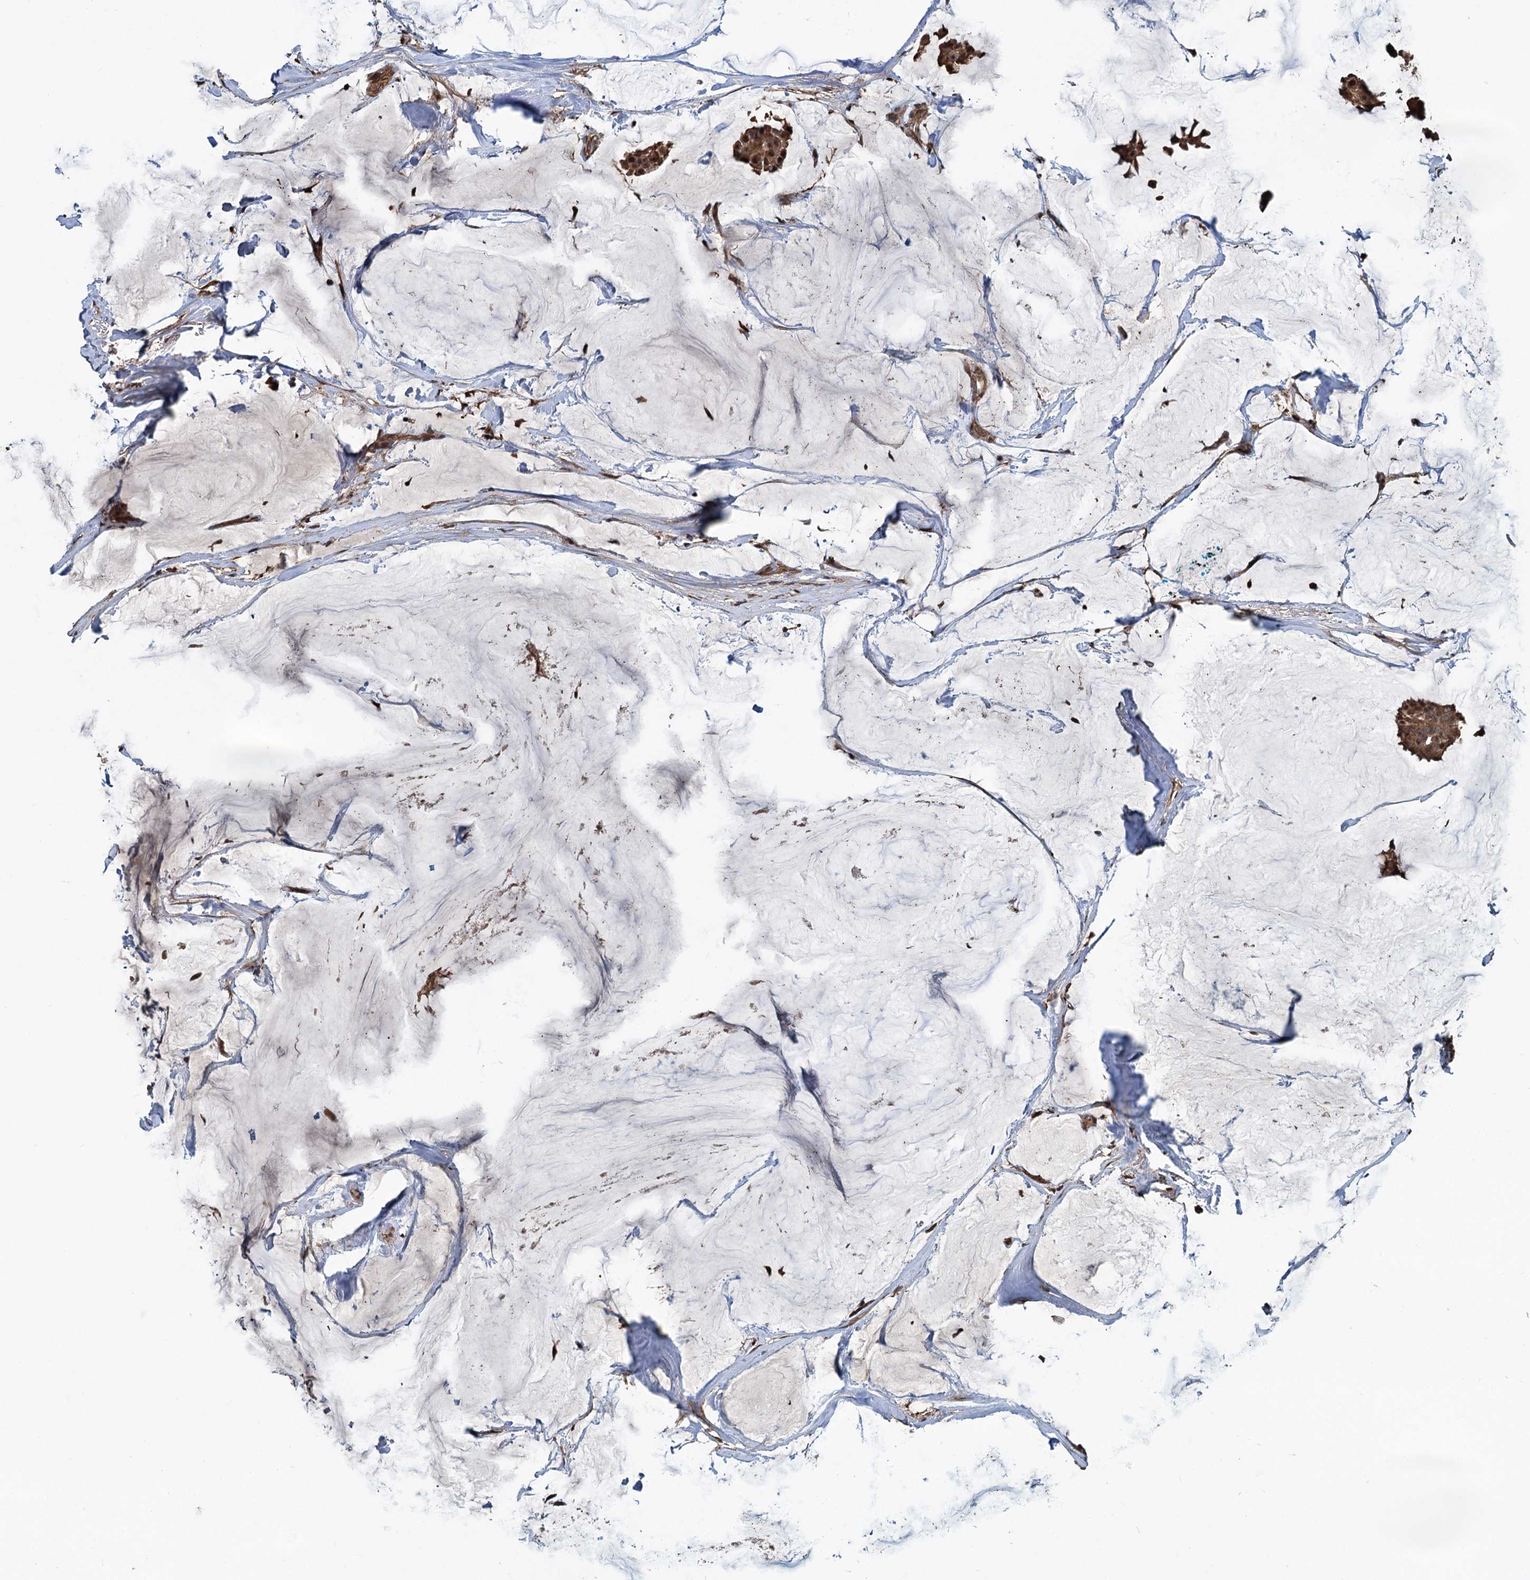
{"staining": {"intensity": "strong", "quantity": ">75%", "location": "cytoplasmic/membranous,nuclear"}, "tissue": "breast cancer", "cell_type": "Tumor cells", "image_type": "cancer", "snomed": [{"axis": "morphology", "description": "Duct carcinoma"}, {"axis": "topography", "description": "Breast"}], "caption": "Strong cytoplasmic/membranous and nuclear protein expression is seen in approximately >75% of tumor cells in breast cancer (infiltrating ductal carcinoma).", "gene": "TEDC1", "patient": {"sex": "female", "age": 93}}